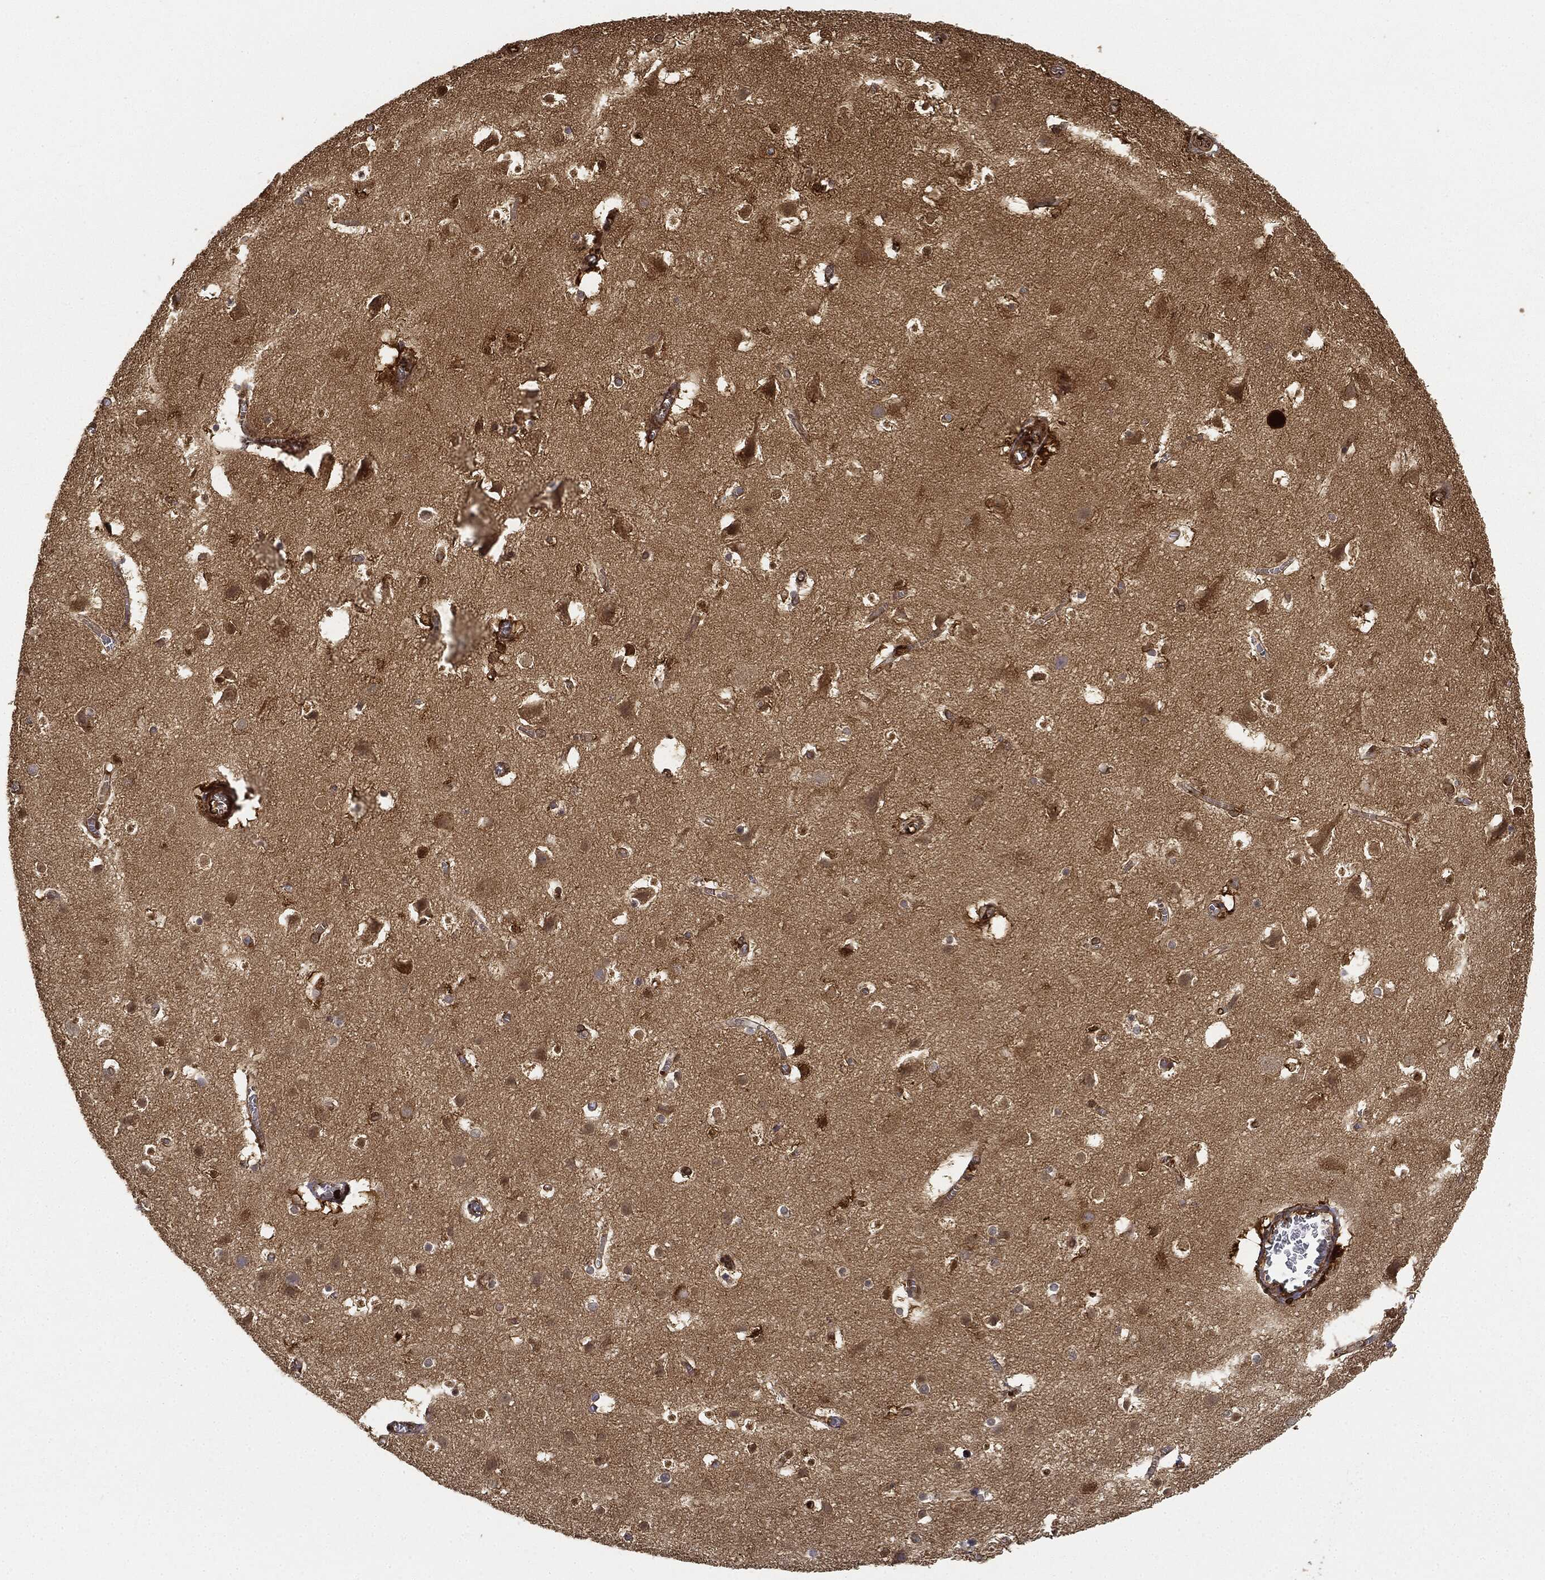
{"staining": {"intensity": "moderate", "quantity": ">75%", "location": "cytoplasmic/membranous"}, "tissue": "cerebral cortex", "cell_type": "Endothelial cells", "image_type": "normal", "snomed": [{"axis": "morphology", "description": "Normal tissue, NOS"}, {"axis": "topography", "description": "Cerebral cortex"}], "caption": "The micrograph reveals staining of benign cerebral cortex, revealing moderate cytoplasmic/membranous protein staining (brown color) within endothelial cells.", "gene": "WDR1", "patient": {"sex": "male", "age": 59}}